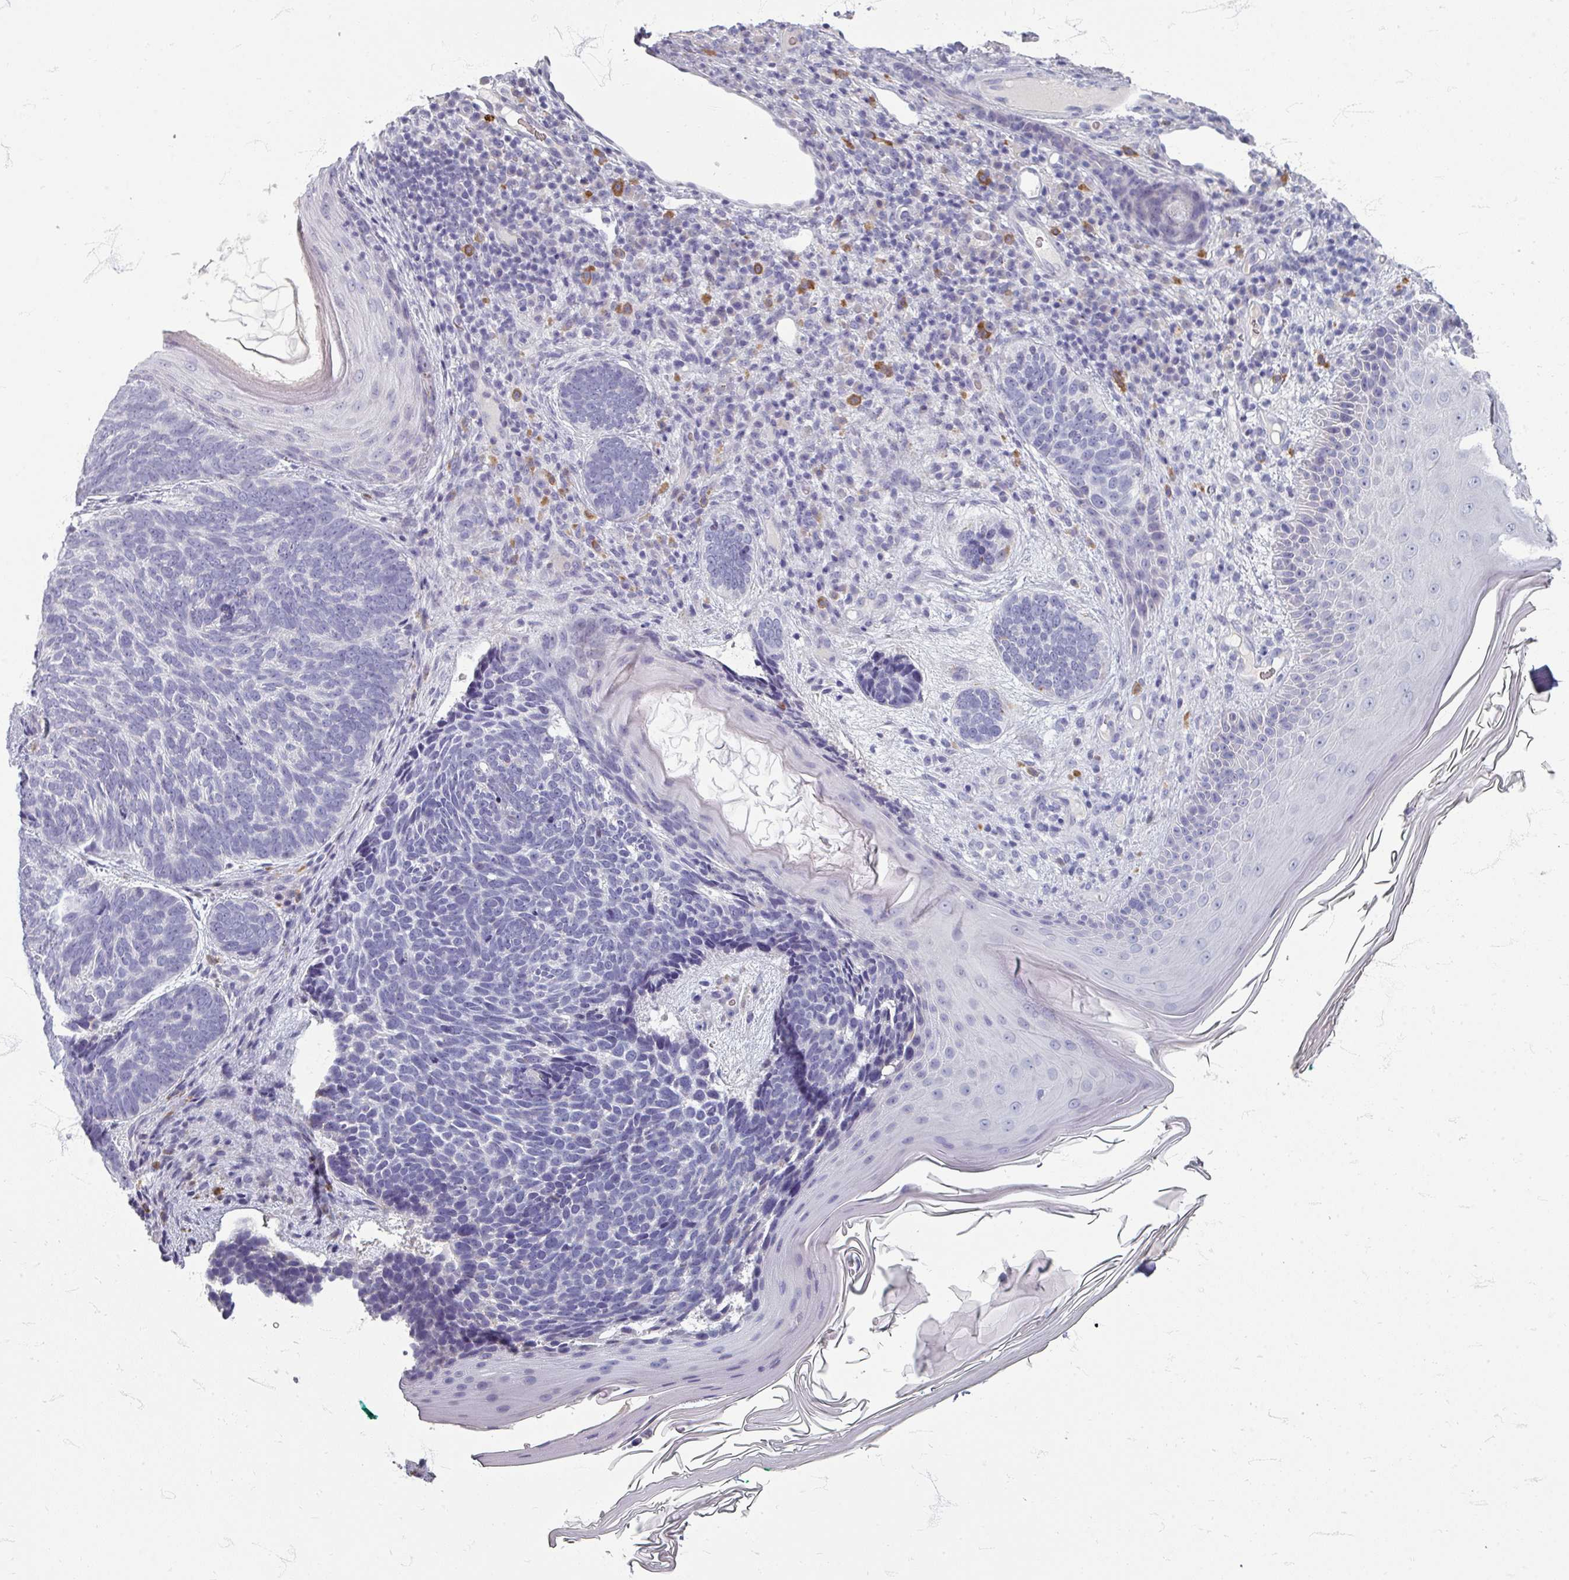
{"staining": {"intensity": "negative", "quantity": "none", "location": "none"}, "tissue": "skin cancer", "cell_type": "Tumor cells", "image_type": "cancer", "snomed": [{"axis": "morphology", "description": "Basal cell carcinoma"}, {"axis": "topography", "description": "Skin"}], "caption": "Tumor cells are negative for brown protein staining in skin basal cell carcinoma.", "gene": "ZNF878", "patient": {"sex": "female", "age": 85}}